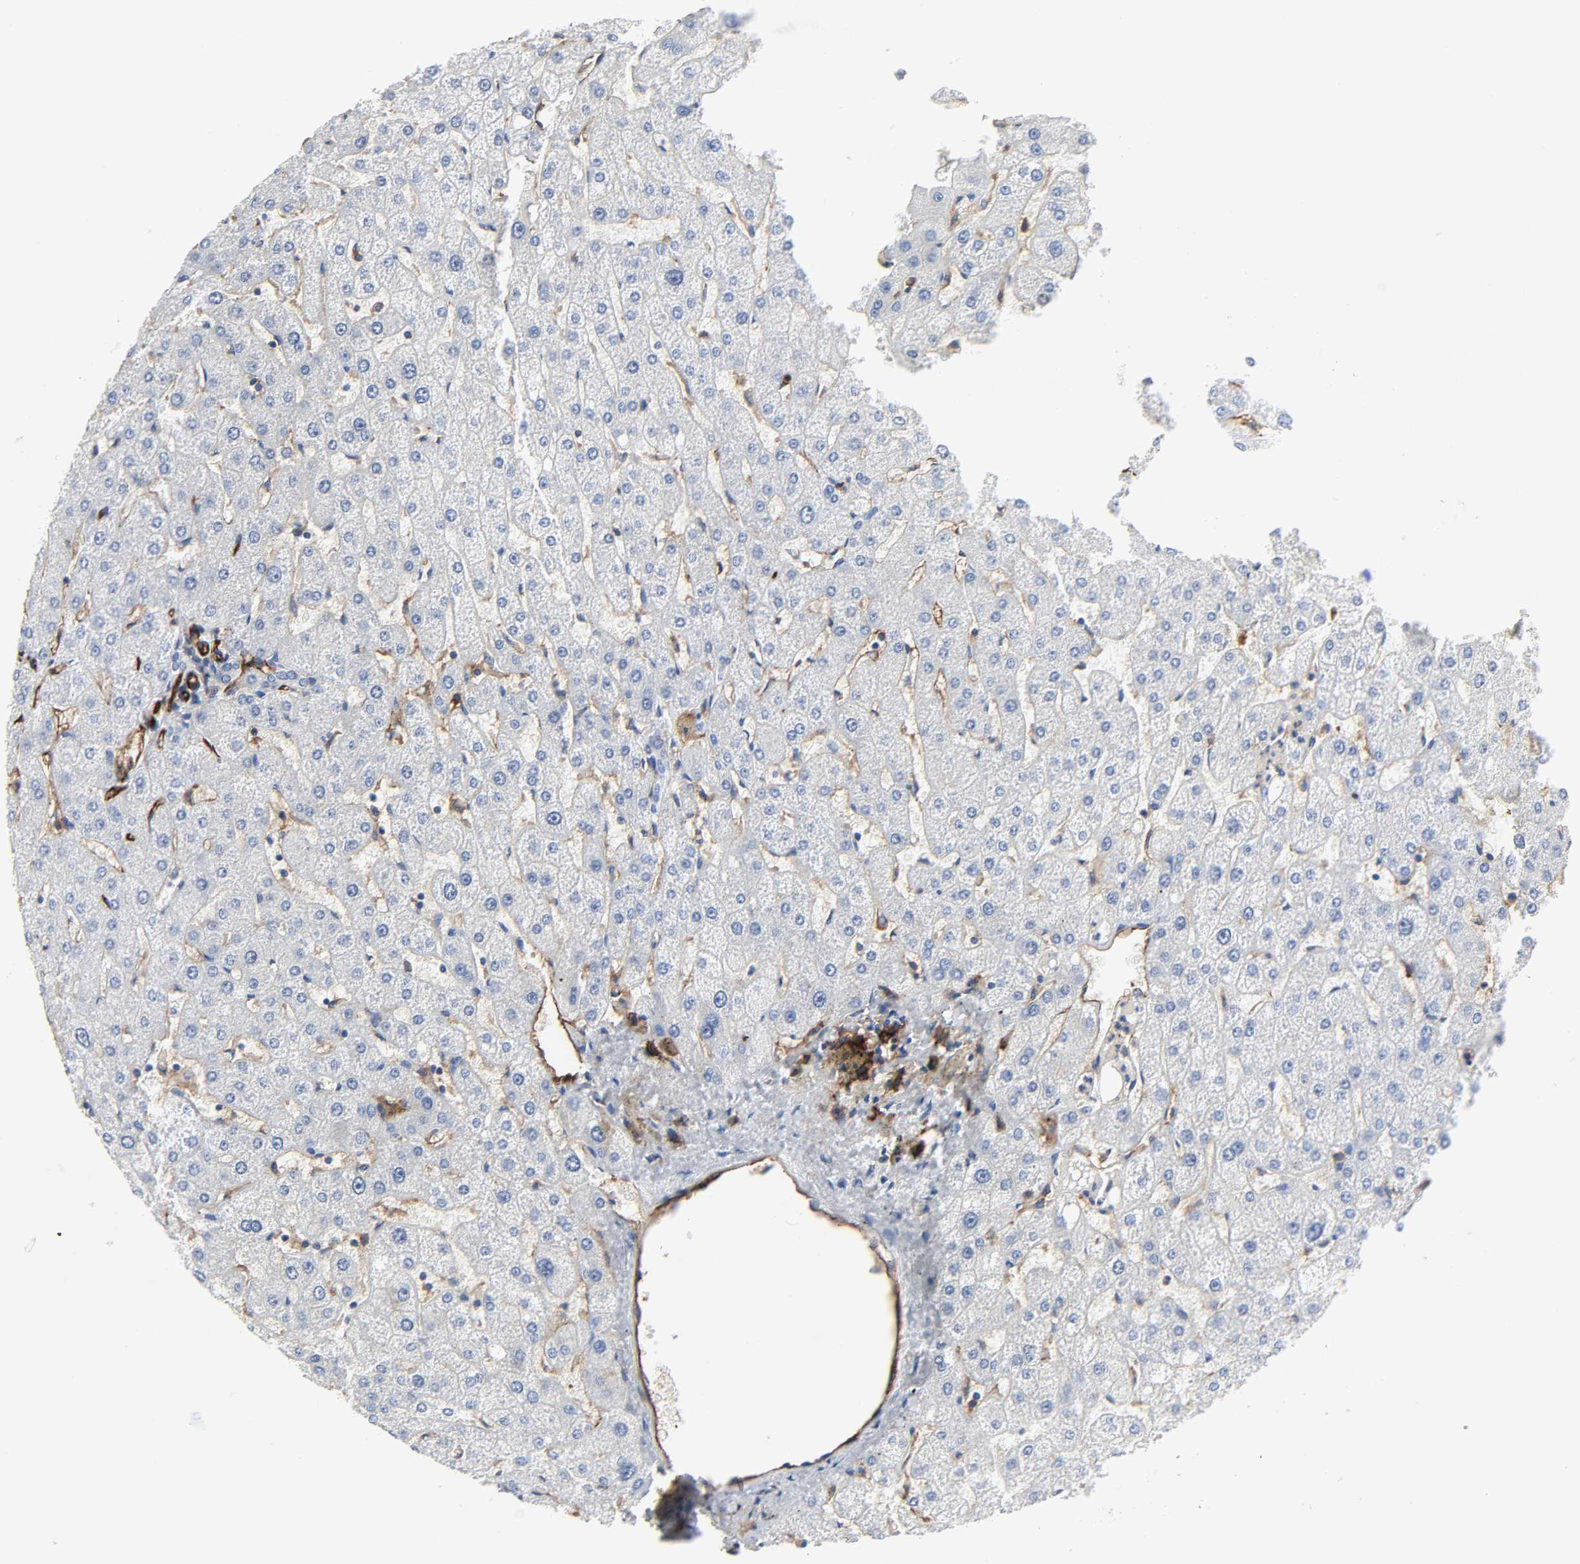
{"staining": {"intensity": "negative", "quantity": "none", "location": "none"}, "tissue": "liver", "cell_type": "Cholangiocytes", "image_type": "normal", "snomed": [{"axis": "morphology", "description": "Normal tissue, NOS"}, {"axis": "topography", "description": "Liver"}], "caption": "Immunohistochemistry photomicrograph of benign liver: liver stained with DAB (3,3'-diaminobenzidine) demonstrates no significant protein positivity in cholangiocytes.", "gene": "PECAM1", "patient": {"sex": "male", "age": 67}}